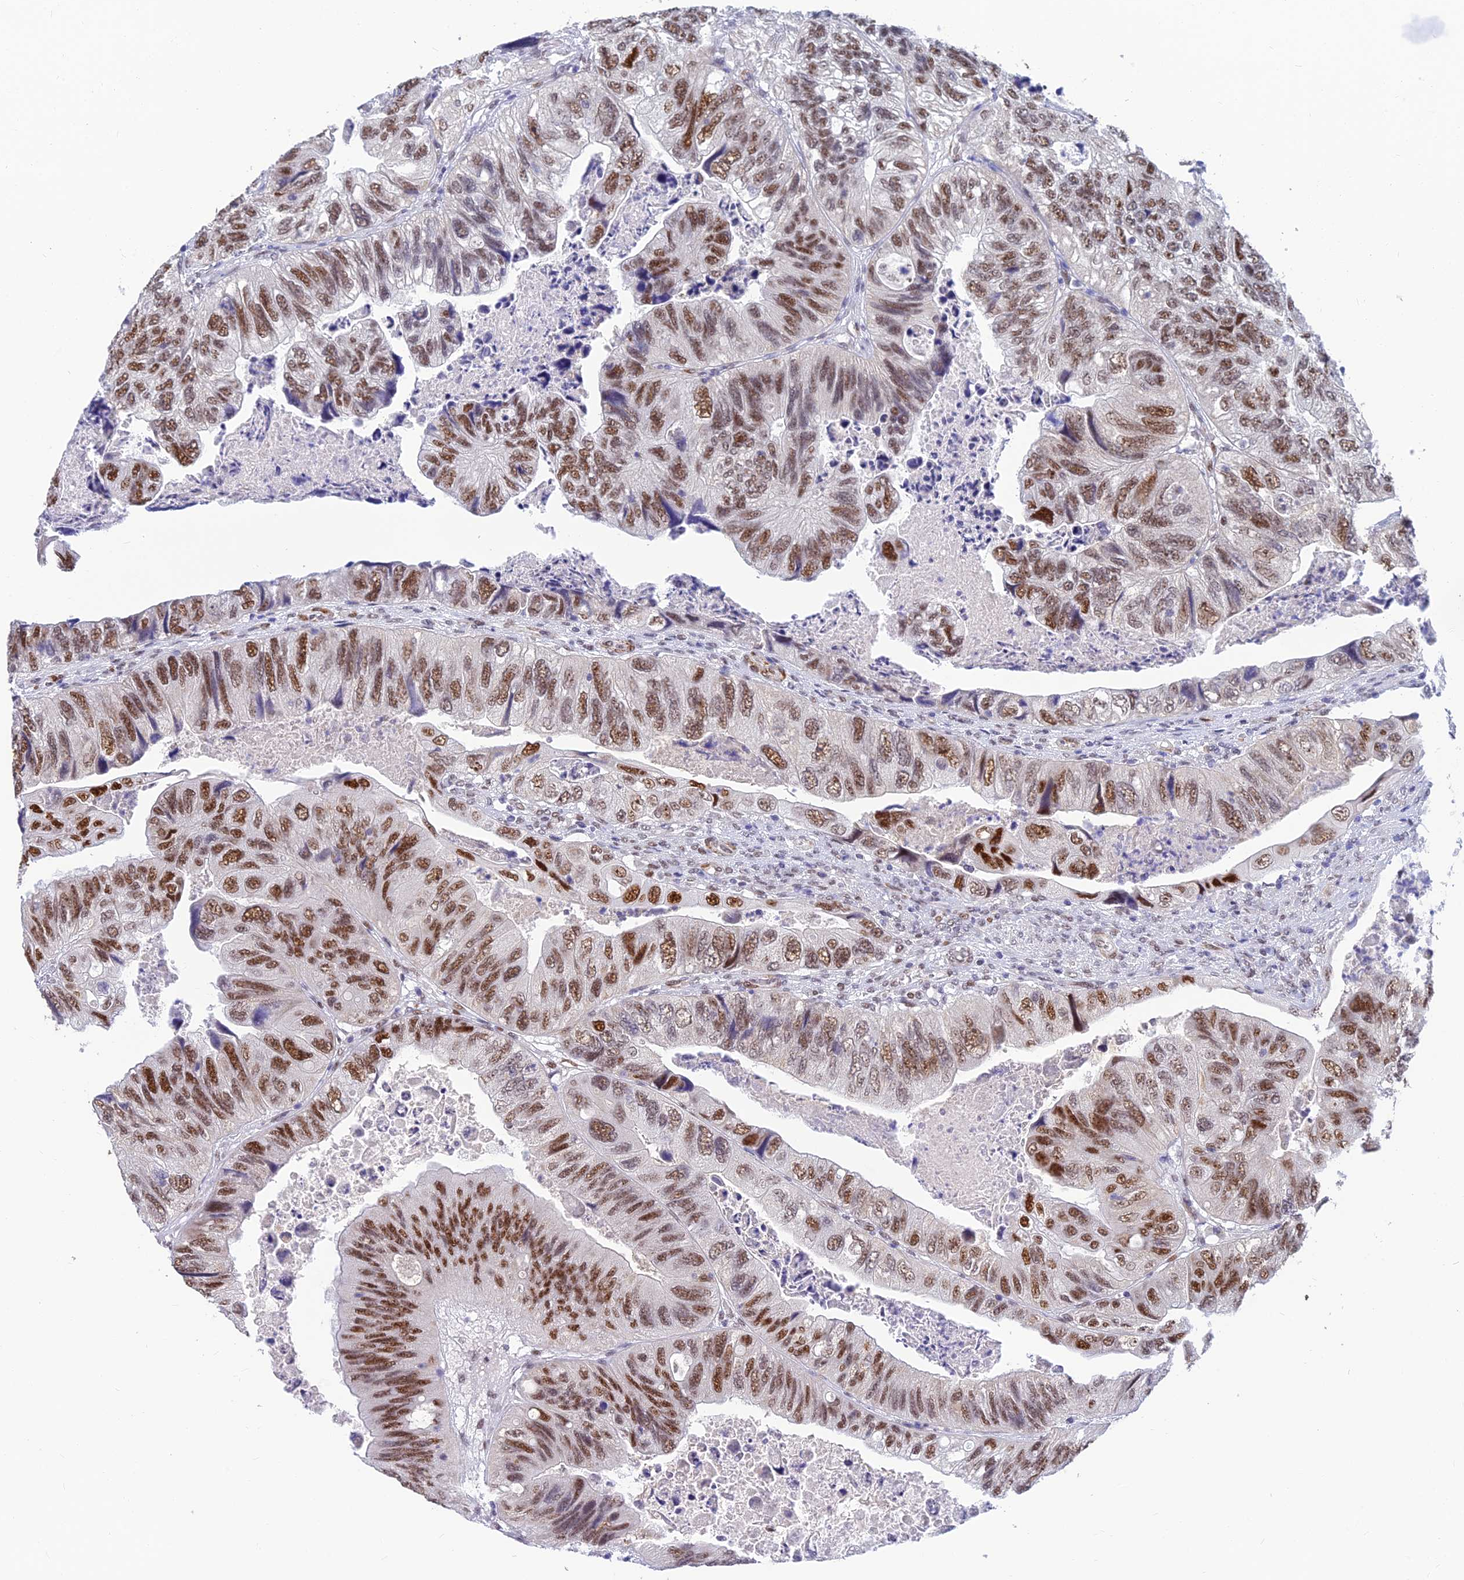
{"staining": {"intensity": "moderate", "quantity": ">75%", "location": "nuclear"}, "tissue": "colorectal cancer", "cell_type": "Tumor cells", "image_type": "cancer", "snomed": [{"axis": "morphology", "description": "Adenocarcinoma, NOS"}, {"axis": "topography", "description": "Rectum"}], "caption": "A brown stain highlights moderate nuclear staining of a protein in adenocarcinoma (colorectal) tumor cells.", "gene": "CLK4", "patient": {"sex": "male", "age": 63}}